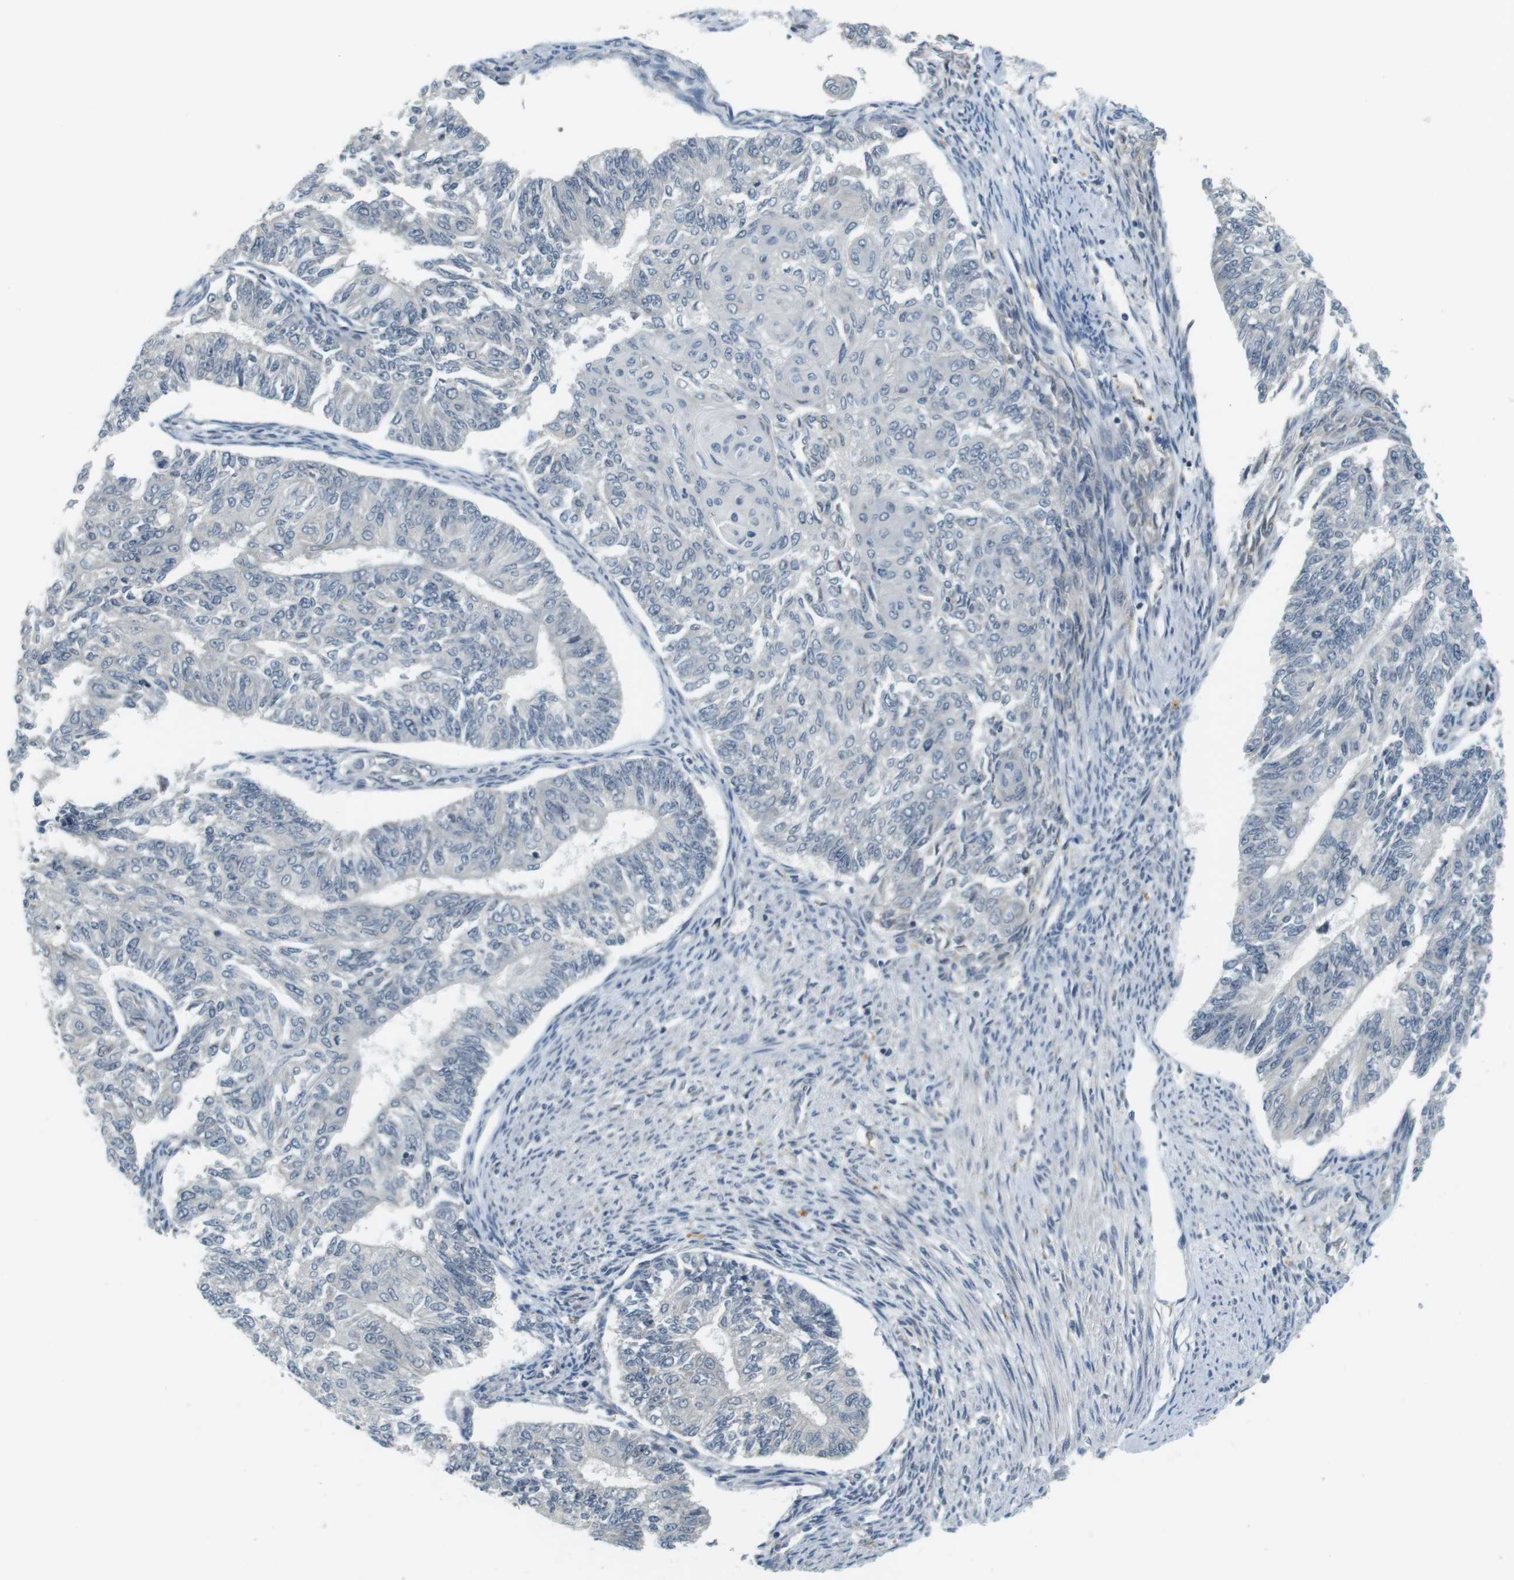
{"staining": {"intensity": "negative", "quantity": "none", "location": "none"}, "tissue": "endometrial cancer", "cell_type": "Tumor cells", "image_type": "cancer", "snomed": [{"axis": "morphology", "description": "Adenocarcinoma, NOS"}, {"axis": "topography", "description": "Endometrium"}], "caption": "DAB (3,3'-diaminobenzidine) immunohistochemical staining of human endometrial cancer (adenocarcinoma) demonstrates no significant staining in tumor cells. The staining was performed using DAB (3,3'-diaminobenzidine) to visualize the protein expression in brown, while the nuclei were stained in blue with hematoxylin (Magnification: 20x).", "gene": "WNT7A", "patient": {"sex": "female", "age": 32}}